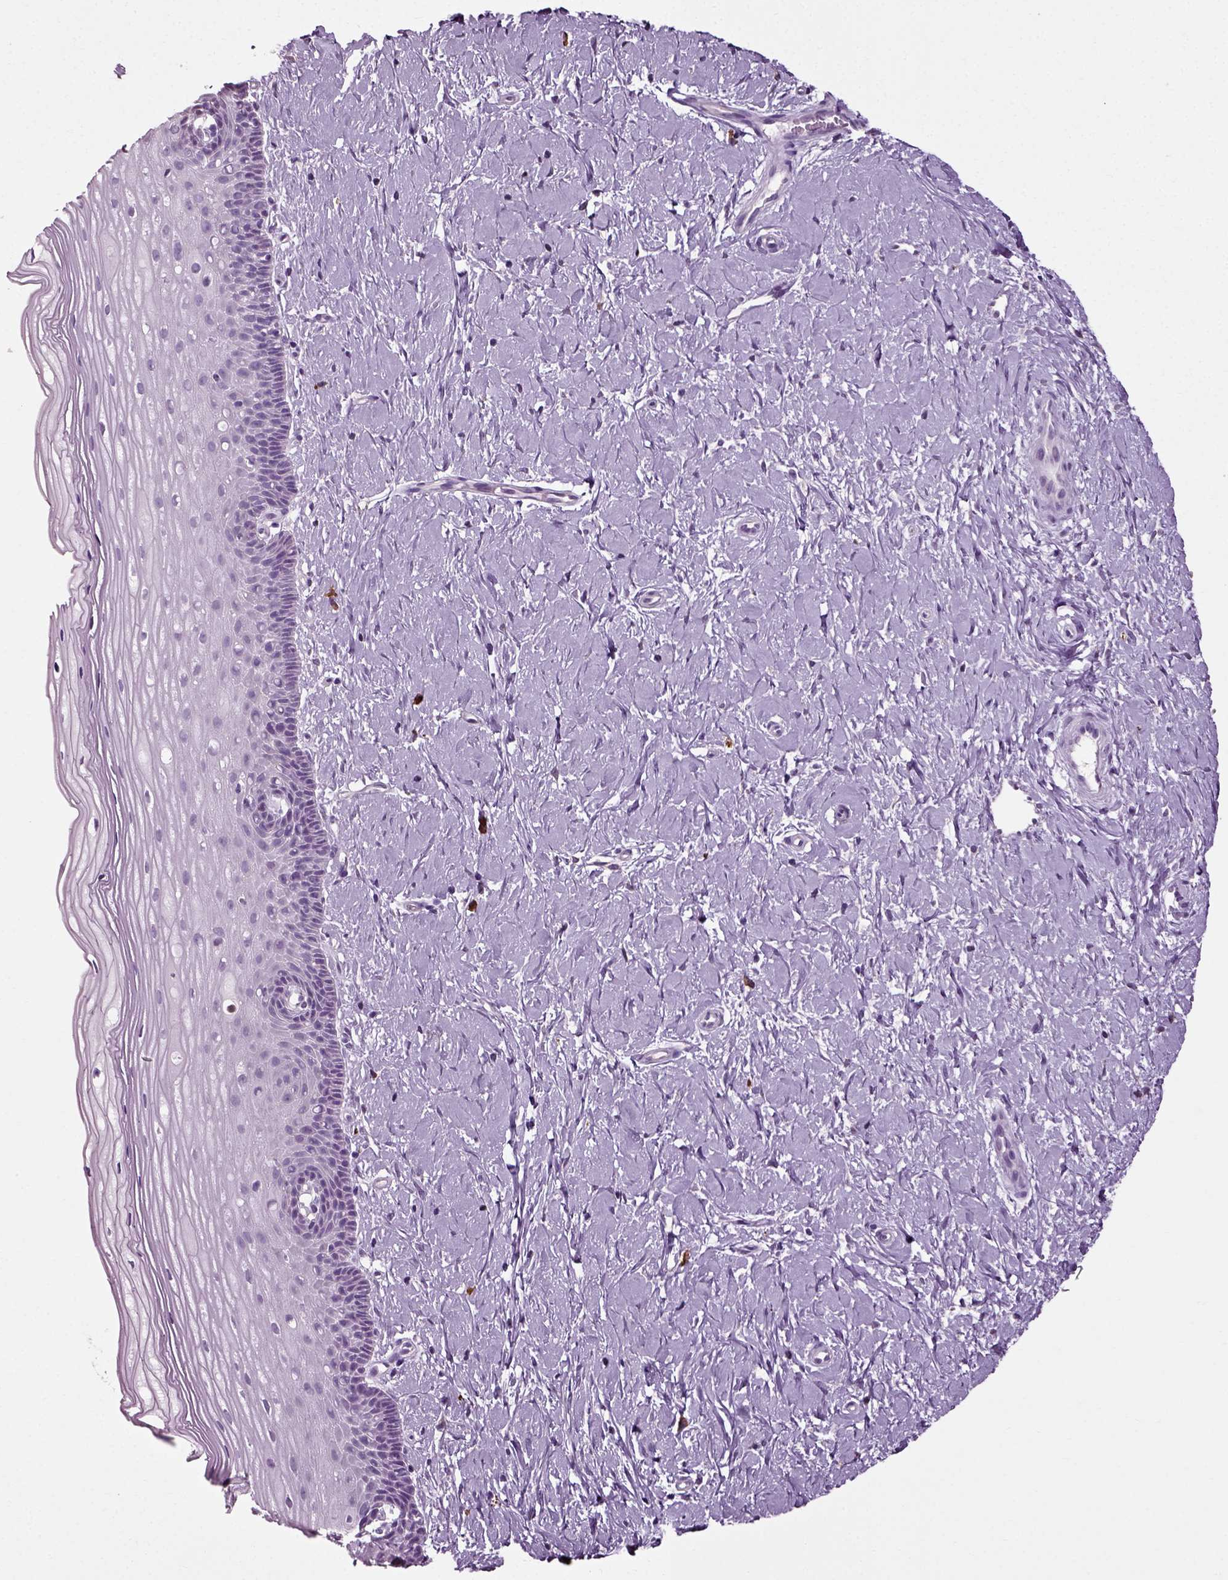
{"staining": {"intensity": "negative", "quantity": "none", "location": "none"}, "tissue": "cervix", "cell_type": "Glandular cells", "image_type": "normal", "snomed": [{"axis": "morphology", "description": "Normal tissue, NOS"}, {"axis": "topography", "description": "Cervix"}], "caption": "The image exhibits no staining of glandular cells in unremarkable cervix. Brightfield microscopy of immunohistochemistry stained with DAB (3,3'-diaminobenzidine) (brown) and hematoxylin (blue), captured at high magnification.", "gene": "SLC26A8", "patient": {"sex": "female", "age": 37}}